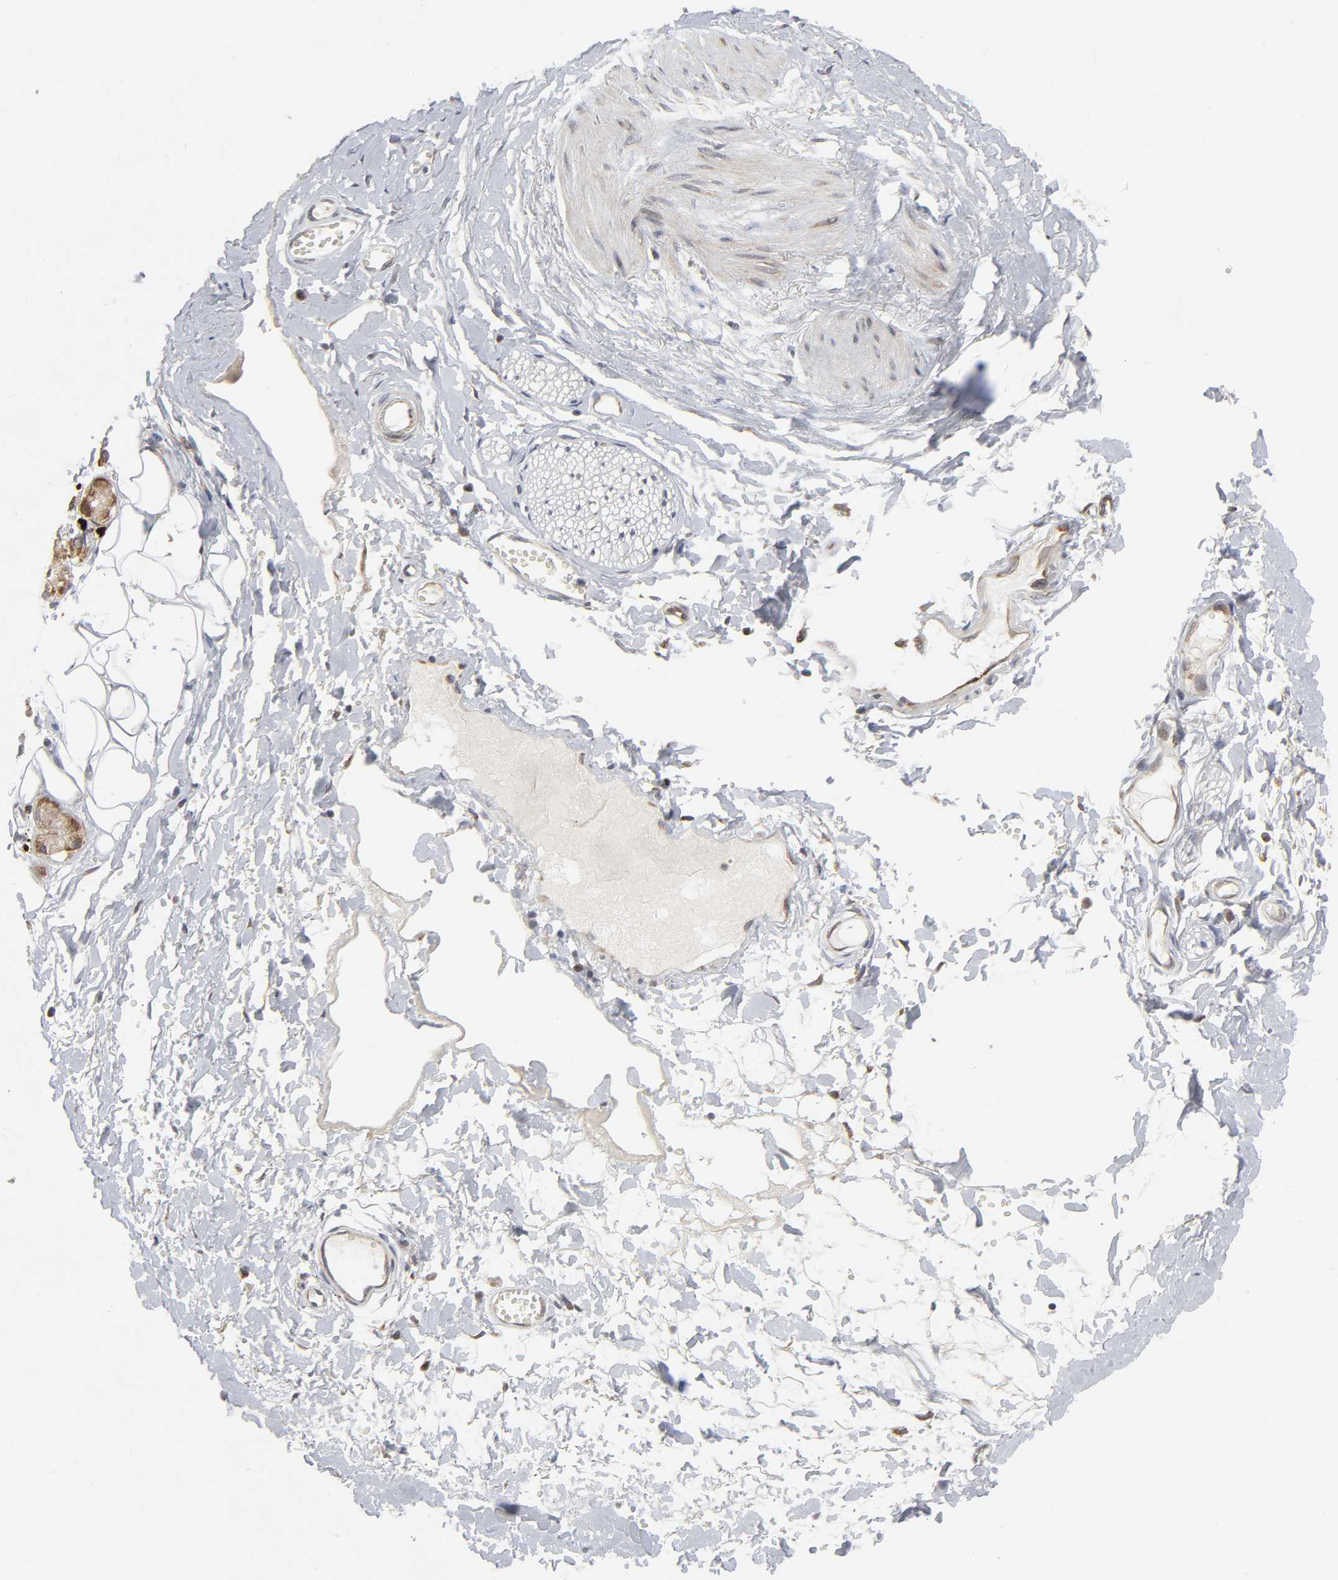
{"staining": {"intensity": "negative", "quantity": "none", "location": "none"}, "tissue": "adipose tissue", "cell_type": "Adipocytes", "image_type": "normal", "snomed": [{"axis": "morphology", "description": "Normal tissue, NOS"}, {"axis": "morphology", "description": "Inflammation, NOS"}, {"axis": "topography", "description": "Salivary gland"}, {"axis": "topography", "description": "Peripheral nerve tissue"}], "caption": "Adipocytes are negative for protein expression in normal human adipose tissue.", "gene": "SLC30A9", "patient": {"sex": "female", "age": 75}}